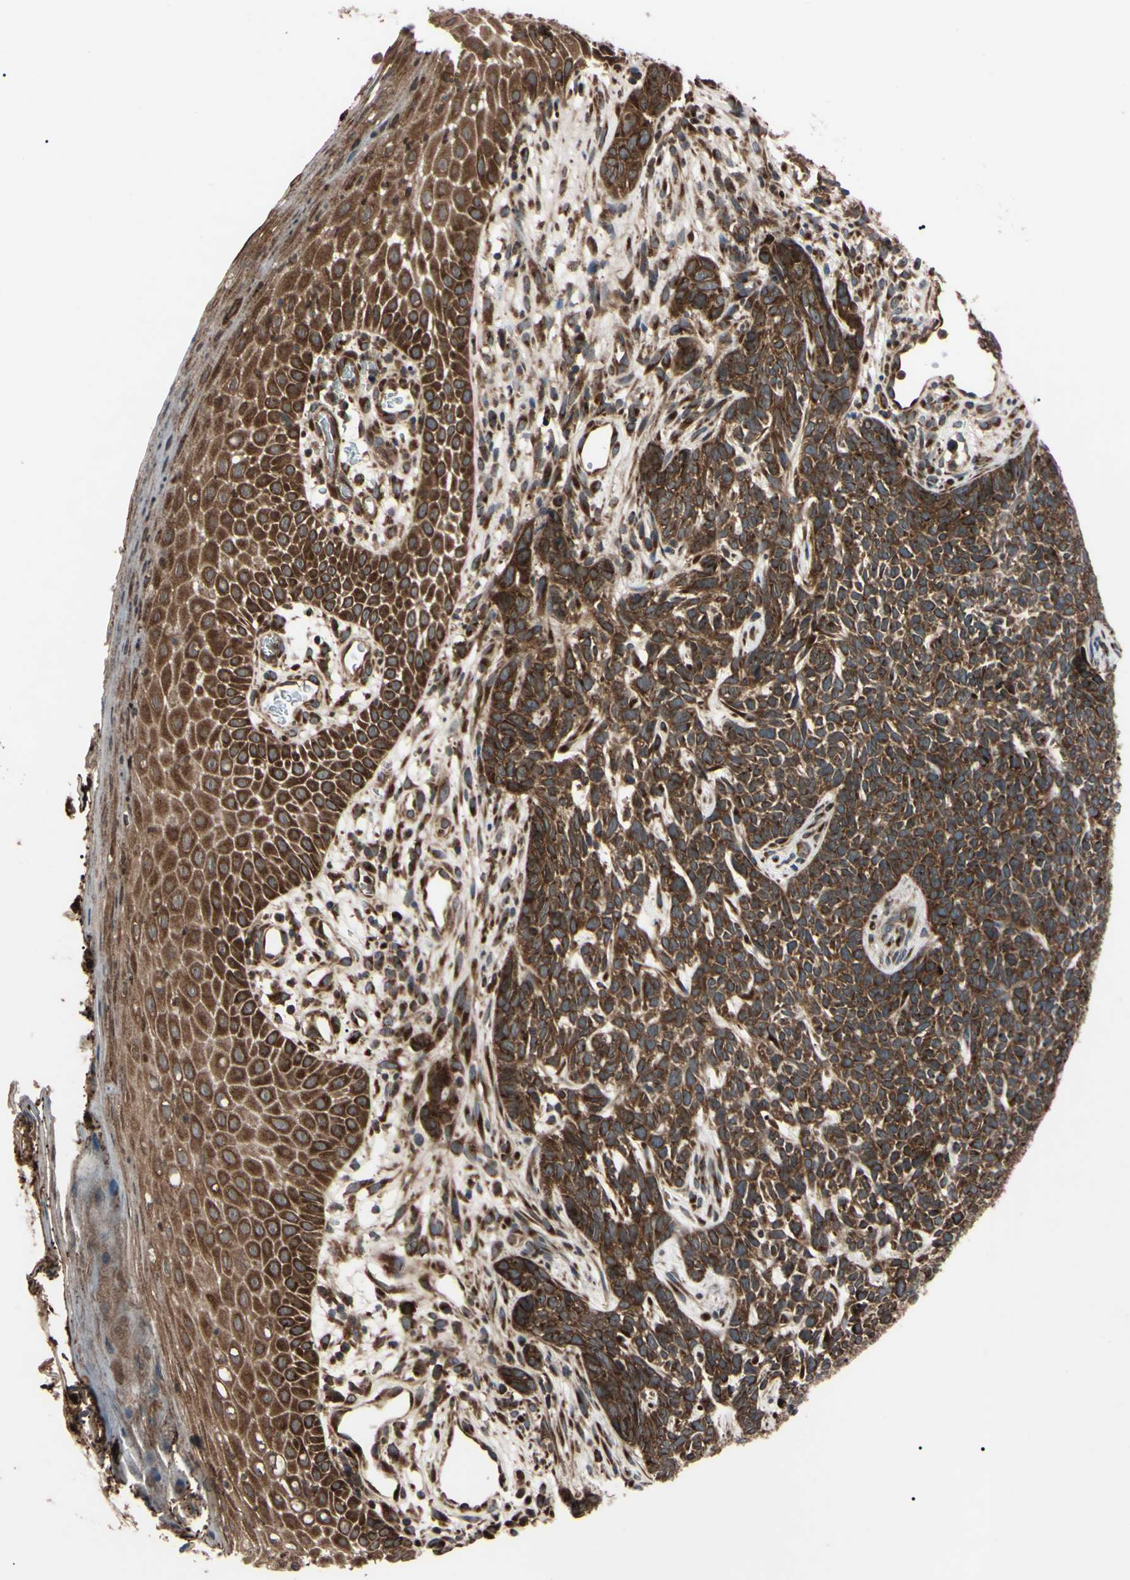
{"staining": {"intensity": "strong", "quantity": ">75%", "location": "cytoplasmic/membranous"}, "tissue": "skin cancer", "cell_type": "Tumor cells", "image_type": "cancer", "snomed": [{"axis": "morphology", "description": "Basal cell carcinoma"}, {"axis": "topography", "description": "Skin"}], "caption": "Immunohistochemical staining of human skin cancer displays high levels of strong cytoplasmic/membranous protein positivity in about >75% of tumor cells.", "gene": "GUCY1B1", "patient": {"sex": "female", "age": 84}}